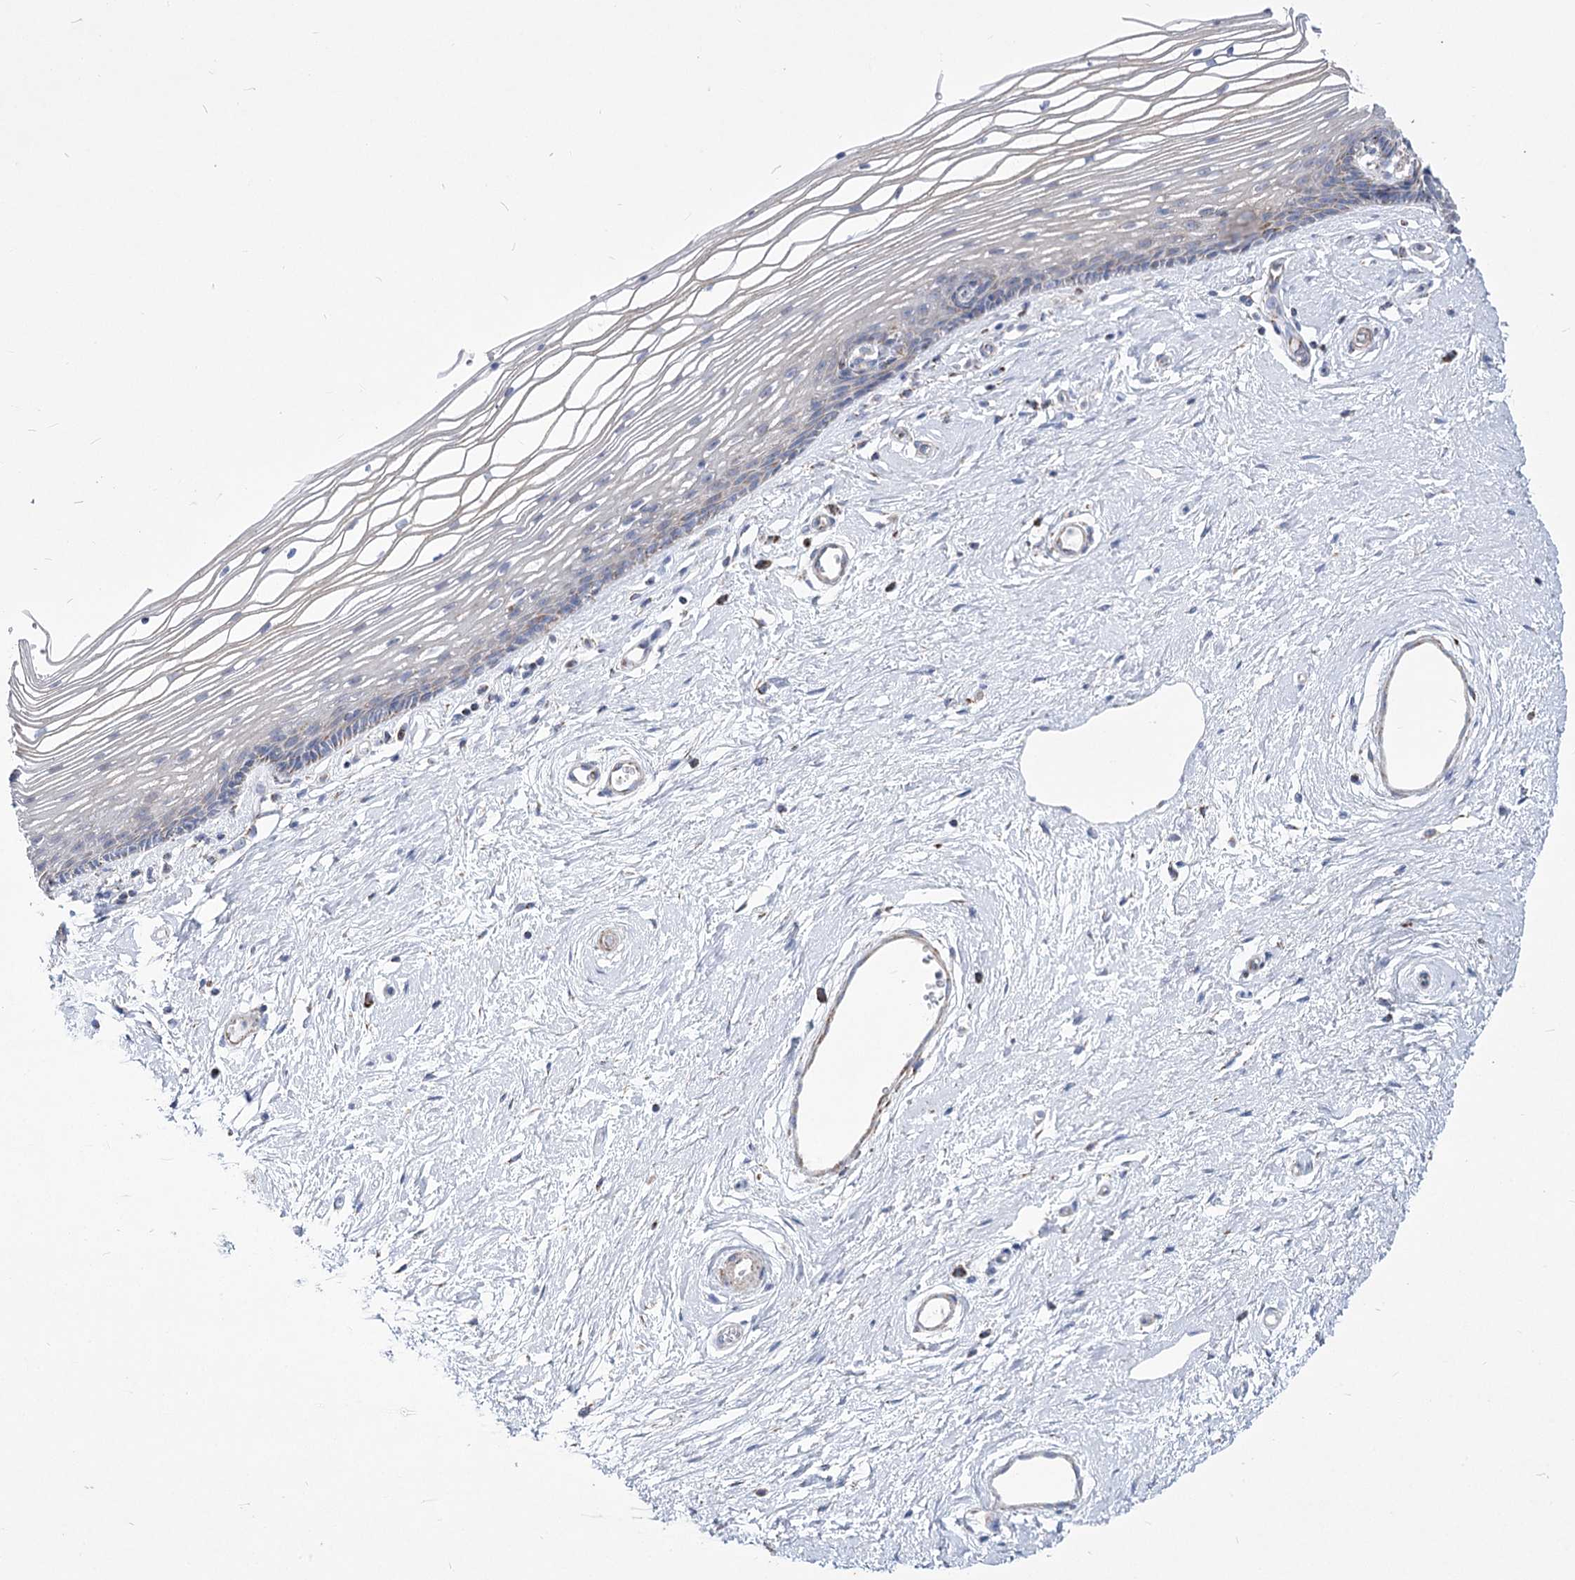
{"staining": {"intensity": "weak", "quantity": "<25%", "location": "cytoplasmic/membranous"}, "tissue": "vagina", "cell_type": "Squamous epithelial cells", "image_type": "normal", "snomed": [{"axis": "morphology", "description": "Normal tissue, NOS"}, {"axis": "topography", "description": "Vagina"}], "caption": "High power microscopy histopathology image of an immunohistochemistry (IHC) photomicrograph of normal vagina, revealing no significant expression in squamous epithelial cells.", "gene": "PDHB", "patient": {"sex": "female", "age": 46}}